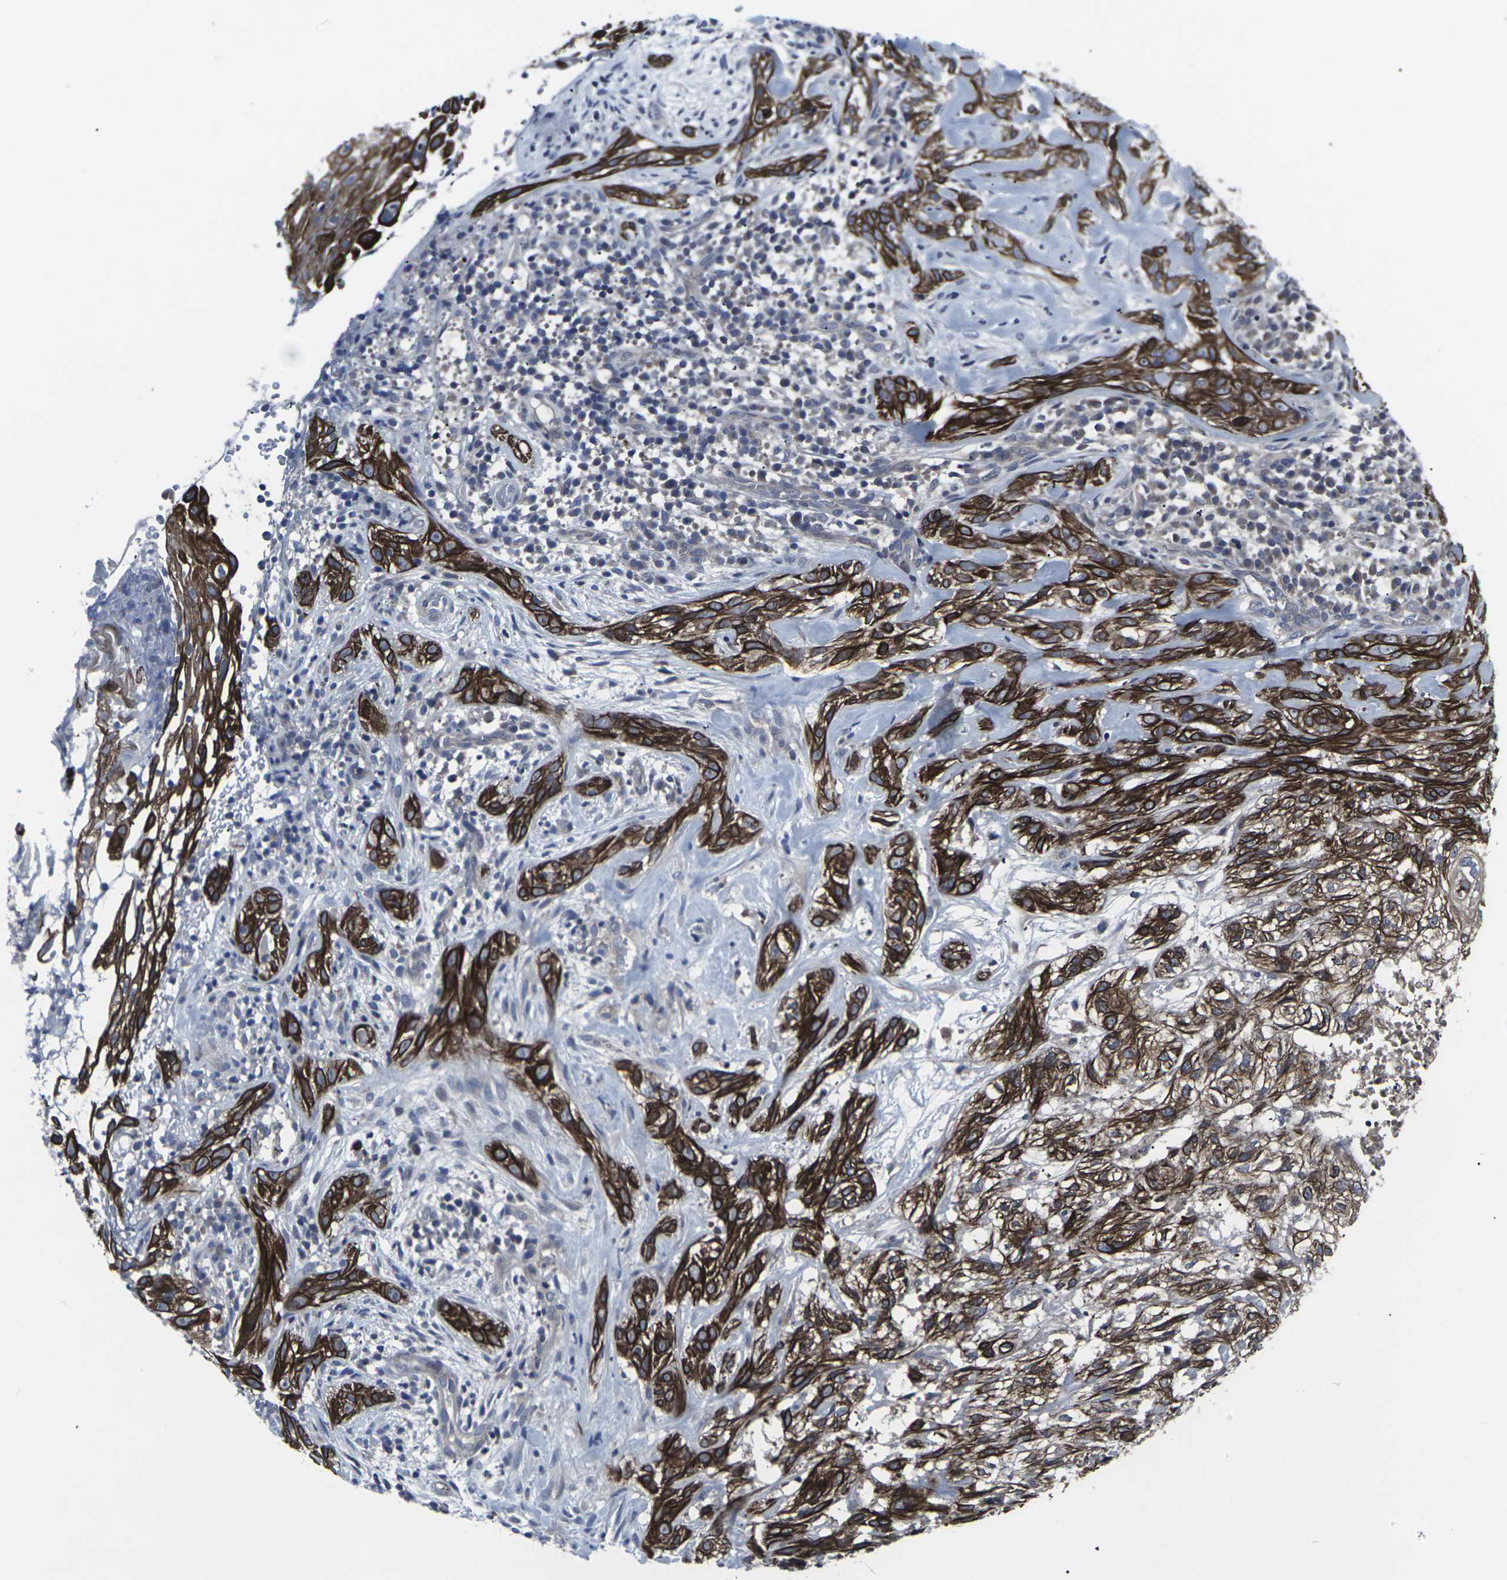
{"staining": {"intensity": "strong", "quantity": ">75%", "location": "cytoplasmic/membranous"}, "tissue": "skin cancer", "cell_type": "Tumor cells", "image_type": "cancer", "snomed": [{"axis": "morphology", "description": "Basal cell carcinoma"}, {"axis": "topography", "description": "Skin"}], "caption": "Skin cancer (basal cell carcinoma) stained with a protein marker displays strong staining in tumor cells.", "gene": "HPRT1", "patient": {"sex": "male", "age": 72}}